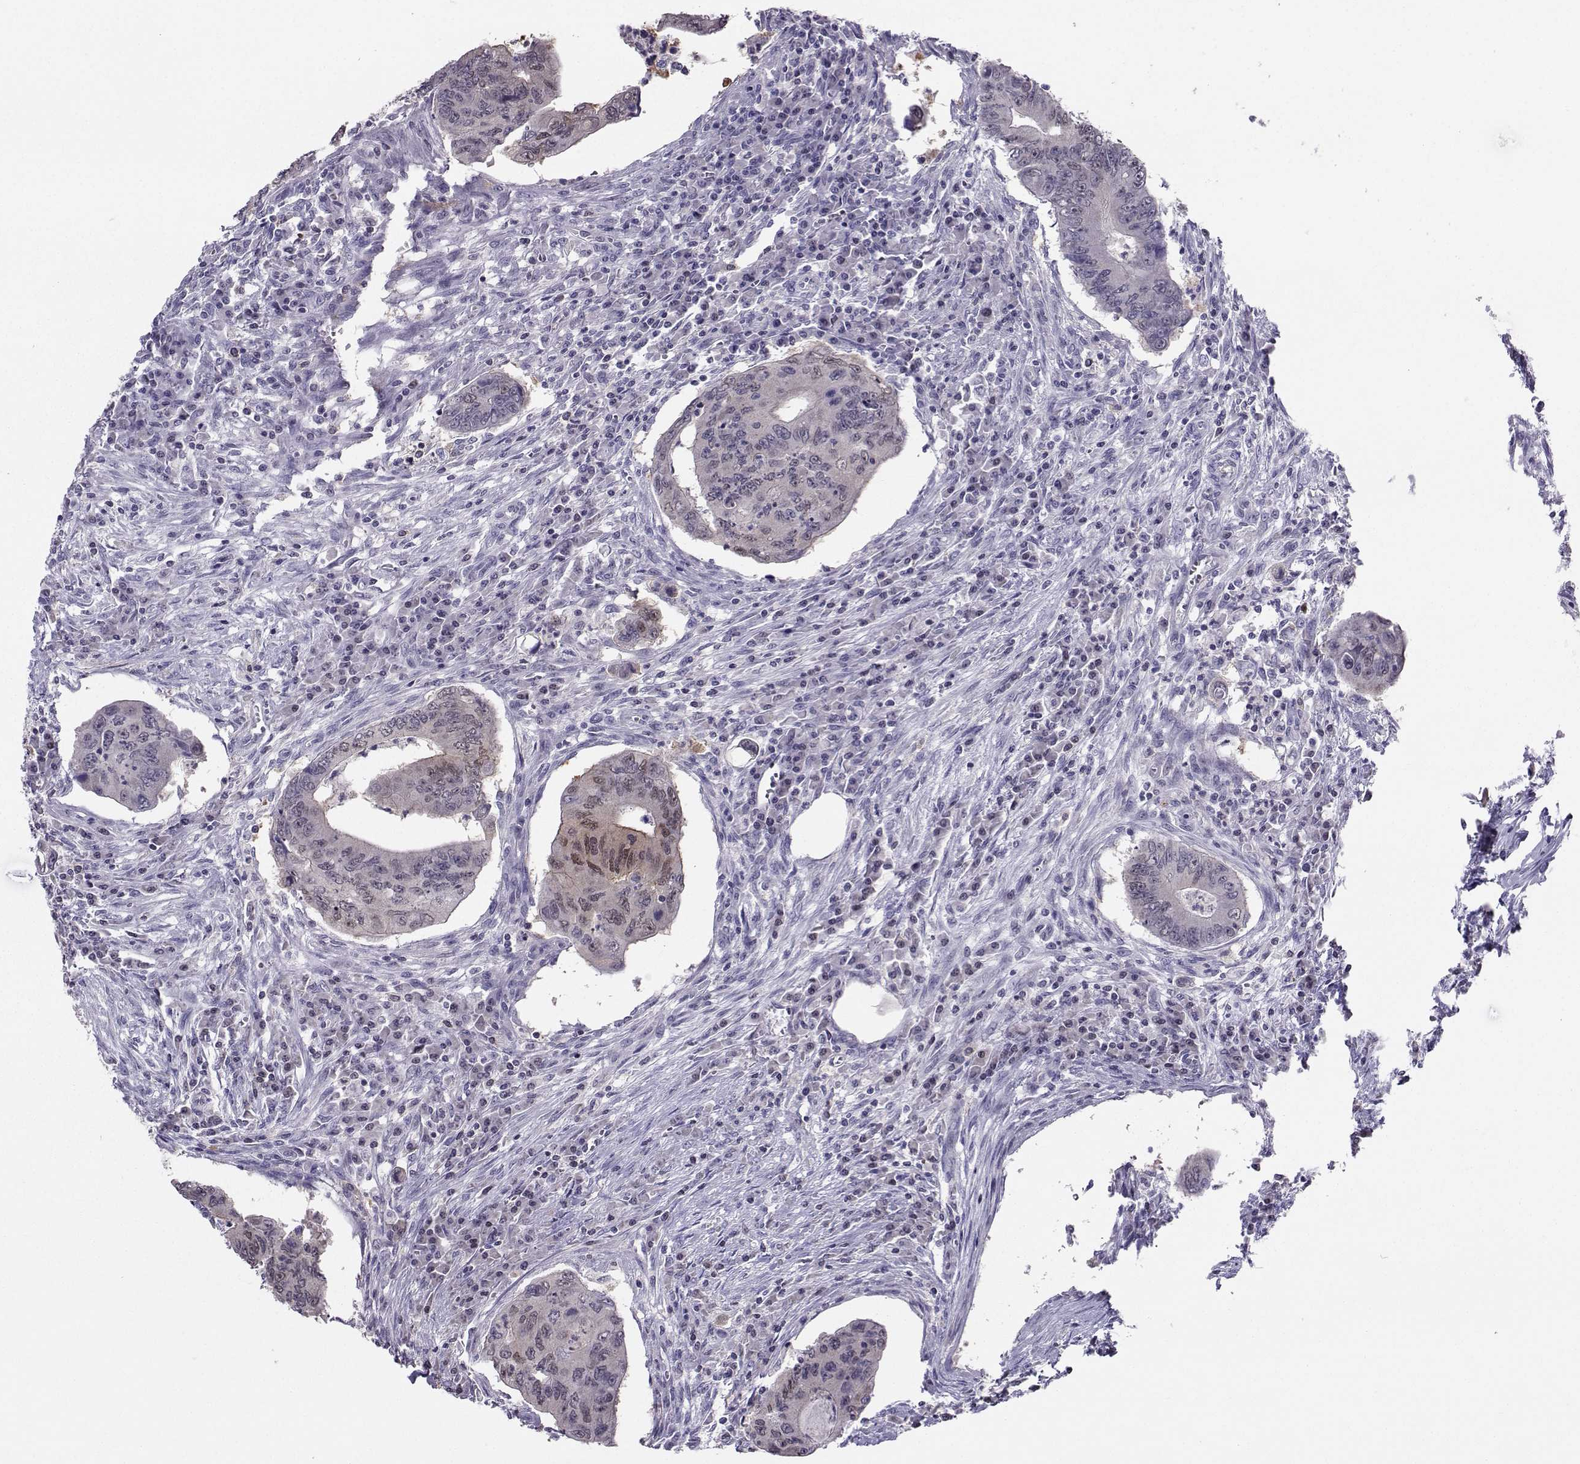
{"staining": {"intensity": "weak", "quantity": "<25%", "location": "cytoplasmic/membranous,nuclear"}, "tissue": "colorectal cancer", "cell_type": "Tumor cells", "image_type": "cancer", "snomed": [{"axis": "morphology", "description": "Adenocarcinoma, NOS"}, {"axis": "topography", "description": "Colon"}], "caption": "The micrograph displays no staining of tumor cells in adenocarcinoma (colorectal).", "gene": "PGK1", "patient": {"sex": "male", "age": 53}}